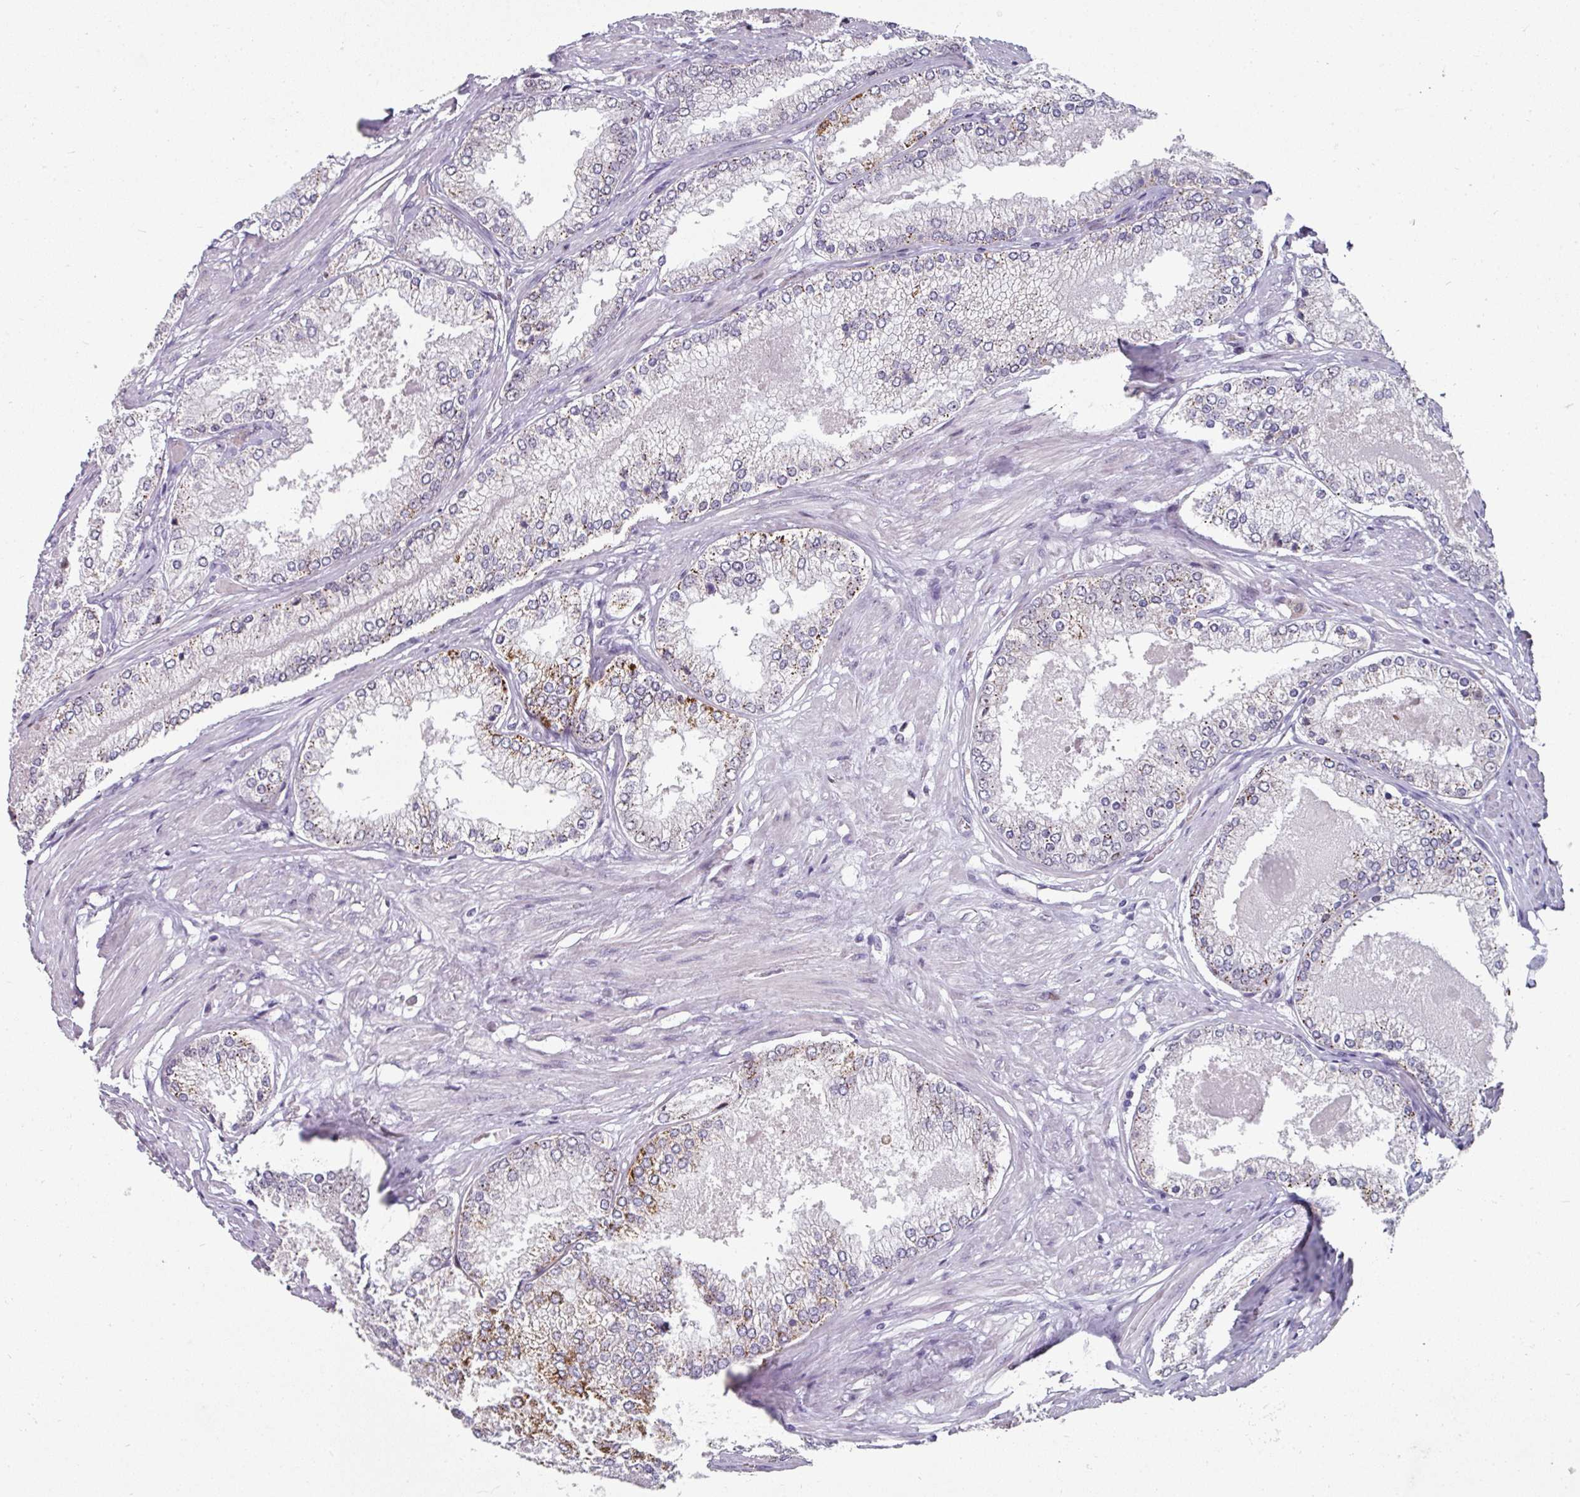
{"staining": {"intensity": "moderate", "quantity": "25%-75%", "location": "nuclear"}, "tissue": "prostate cancer", "cell_type": "Tumor cells", "image_type": "cancer", "snomed": [{"axis": "morphology", "description": "Adenocarcinoma, Low grade"}, {"axis": "topography", "description": "Prostate"}], "caption": "Protein staining reveals moderate nuclear expression in about 25%-75% of tumor cells in adenocarcinoma (low-grade) (prostate).", "gene": "RAD50", "patient": {"sex": "male", "age": 68}}